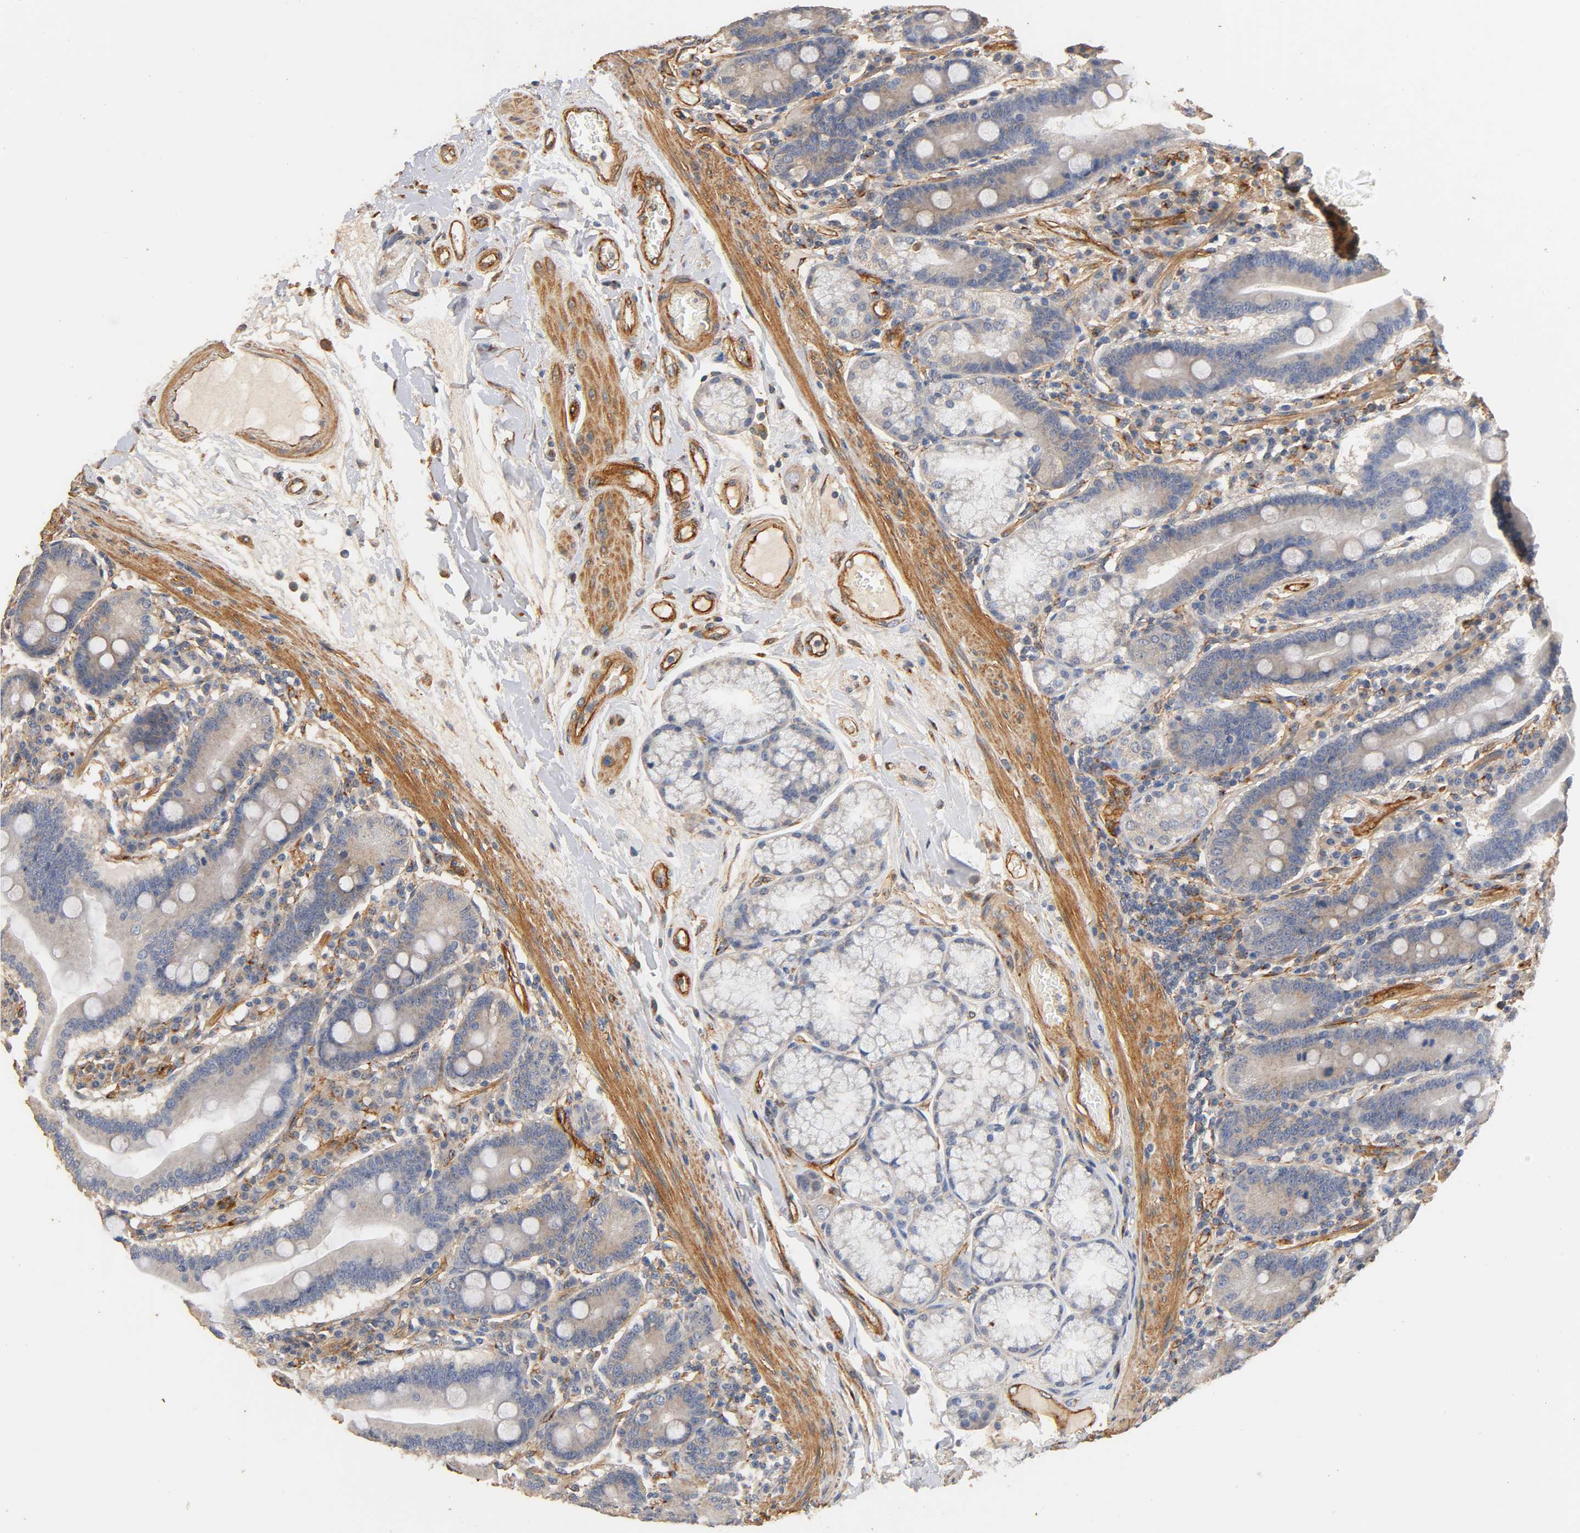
{"staining": {"intensity": "weak", "quantity": "<25%", "location": "cytoplasmic/membranous"}, "tissue": "duodenum", "cell_type": "Glandular cells", "image_type": "normal", "snomed": [{"axis": "morphology", "description": "Normal tissue, NOS"}, {"axis": "topography", "description": "Duodenum"}], "caption": "IHC image of benign human duodenum stained for a protein (brown), which exhibits no staining in glandular cells. The staining is performed using DAB brown chromogen with nuclei counter-stained in using hematoxylin.", "gene": "IFITM2", "patient": {"sex": "female", "age": 64}}